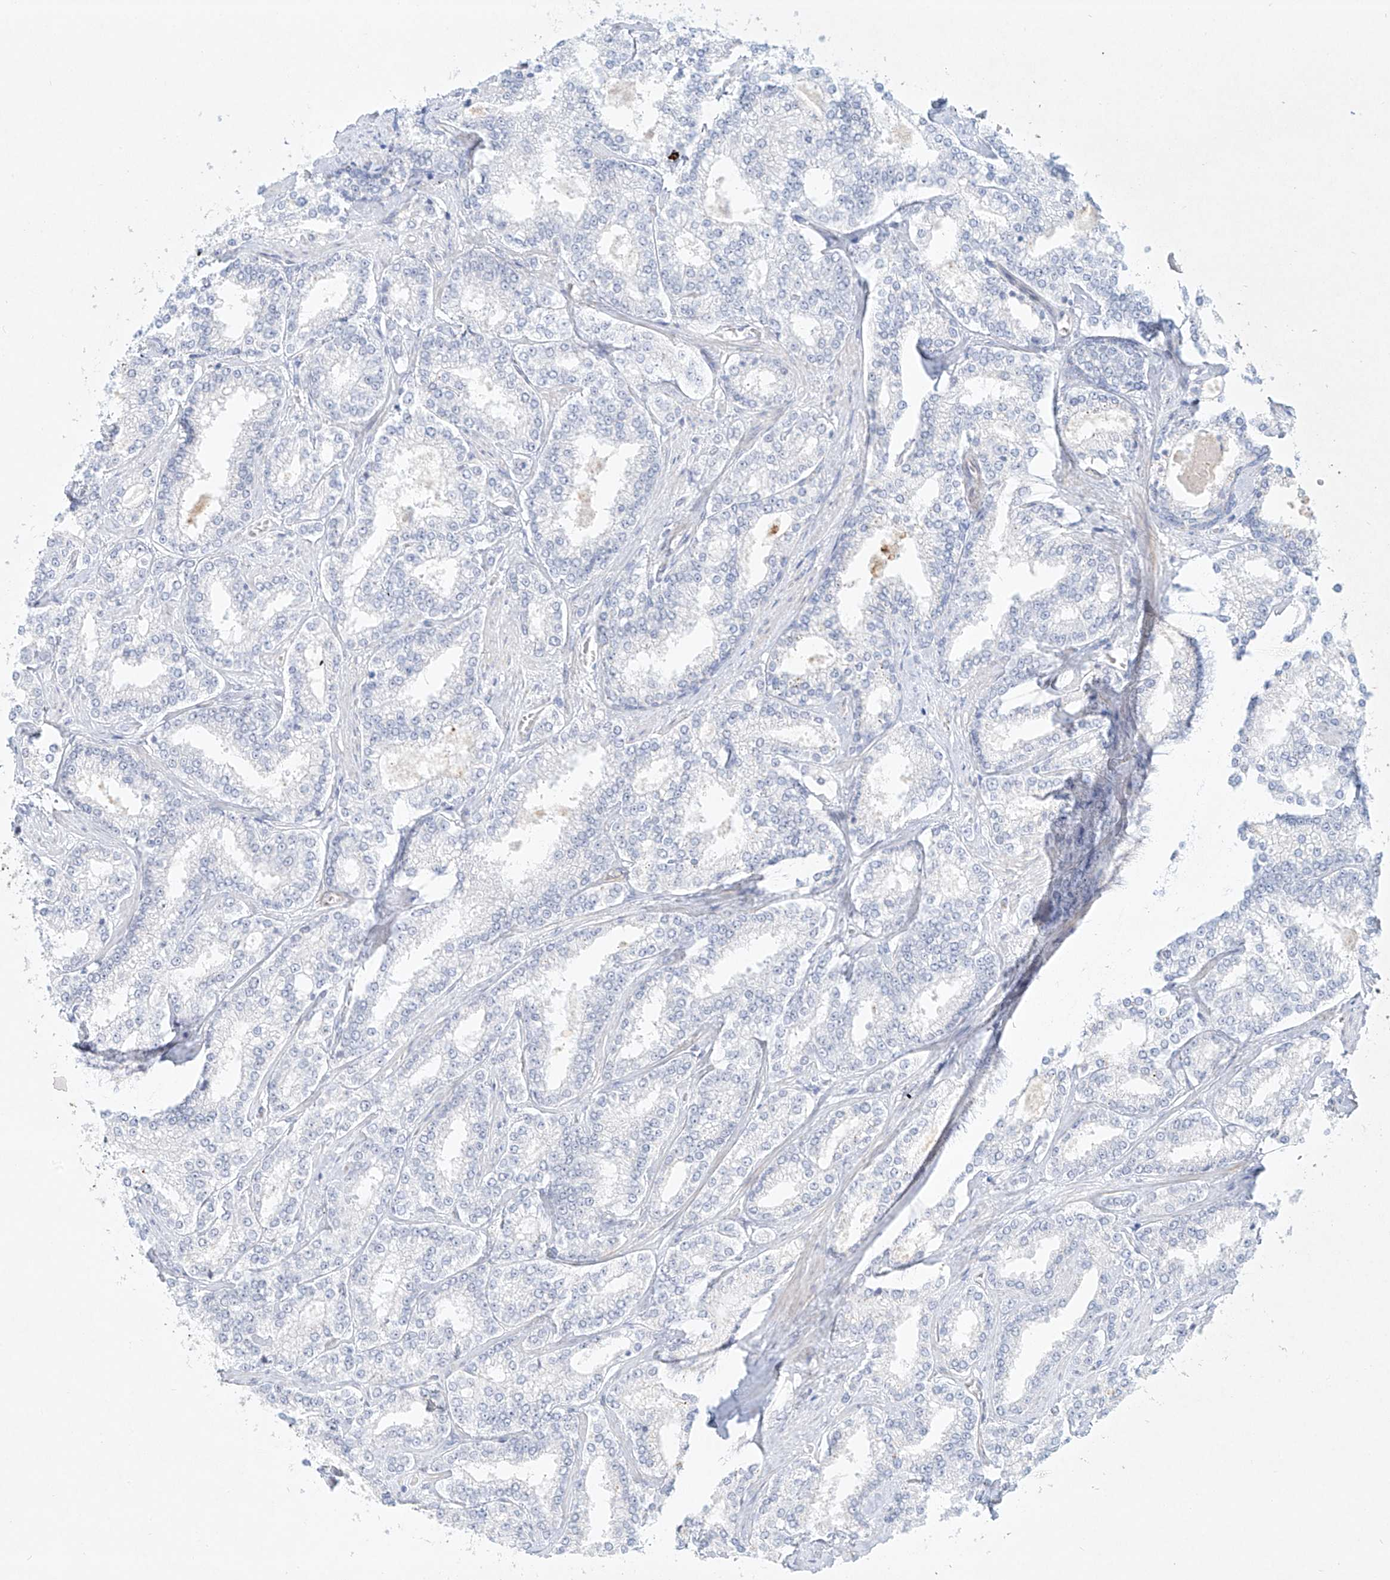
{"staining": {"intensity": "negative", "quantity": "none", "location": "none"}, "tissue": "prostate cancer", "cell_type": "Tumor cells", "image_type": "cancer", "snomed": [{"axis": "morphology", "description": "Normal tissue, NOS"}, {"axis": "morphology", "description": "Adenocarcinoma, High grade"}, {"axis": "topography", "description": "Prostate"}], "caption": "DAB (3,3'-diaminobenzidine) immunohistochemical staining of human prostate cancer (high-grade adenocarcinoma) shows no significant staining in tumor cells. The staining is performed using DAB brown chromogen with nuclei counter-stained in using hematoxylin.", "gene": "REEP2", "patient": {"sex": "male", "age": 83}}